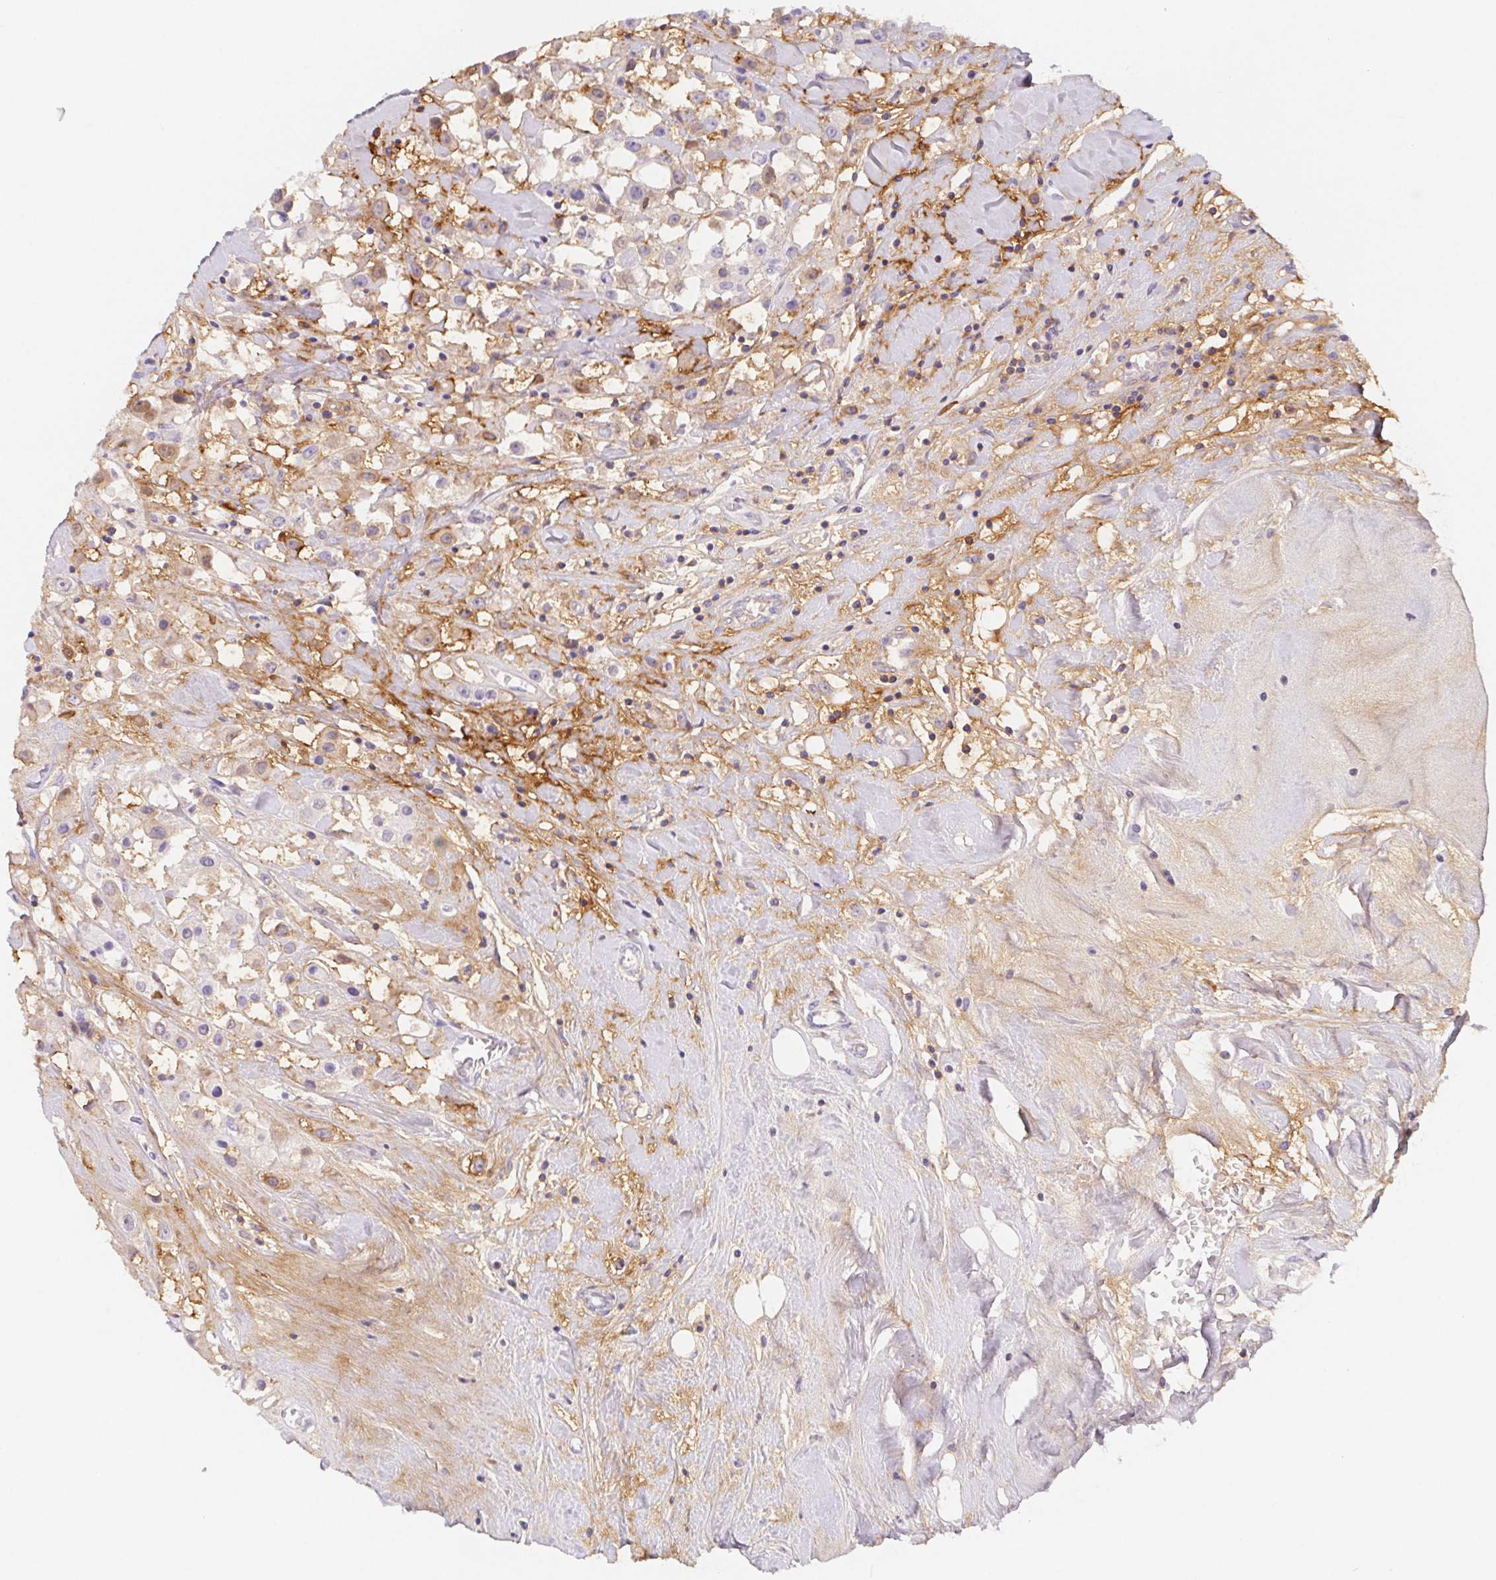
{"staining": {"intensity": "negative", "quantity": "none", "location": "none"}, "tissue": "breast cancer", "cell_type": "Tumor cells", "image_type": "cancer", "snomed": [{"axis": "morphology", "description": "Duct carcinoma"}, {"axis": "topography", "description": "Breast"}], "caption": "Breast intraductal carcinoma was stained to show a protein in brown. There is no significant staining in tumor cells.", "gene": "ITIH2", "patient": {"sex": "female", "age": 61}}